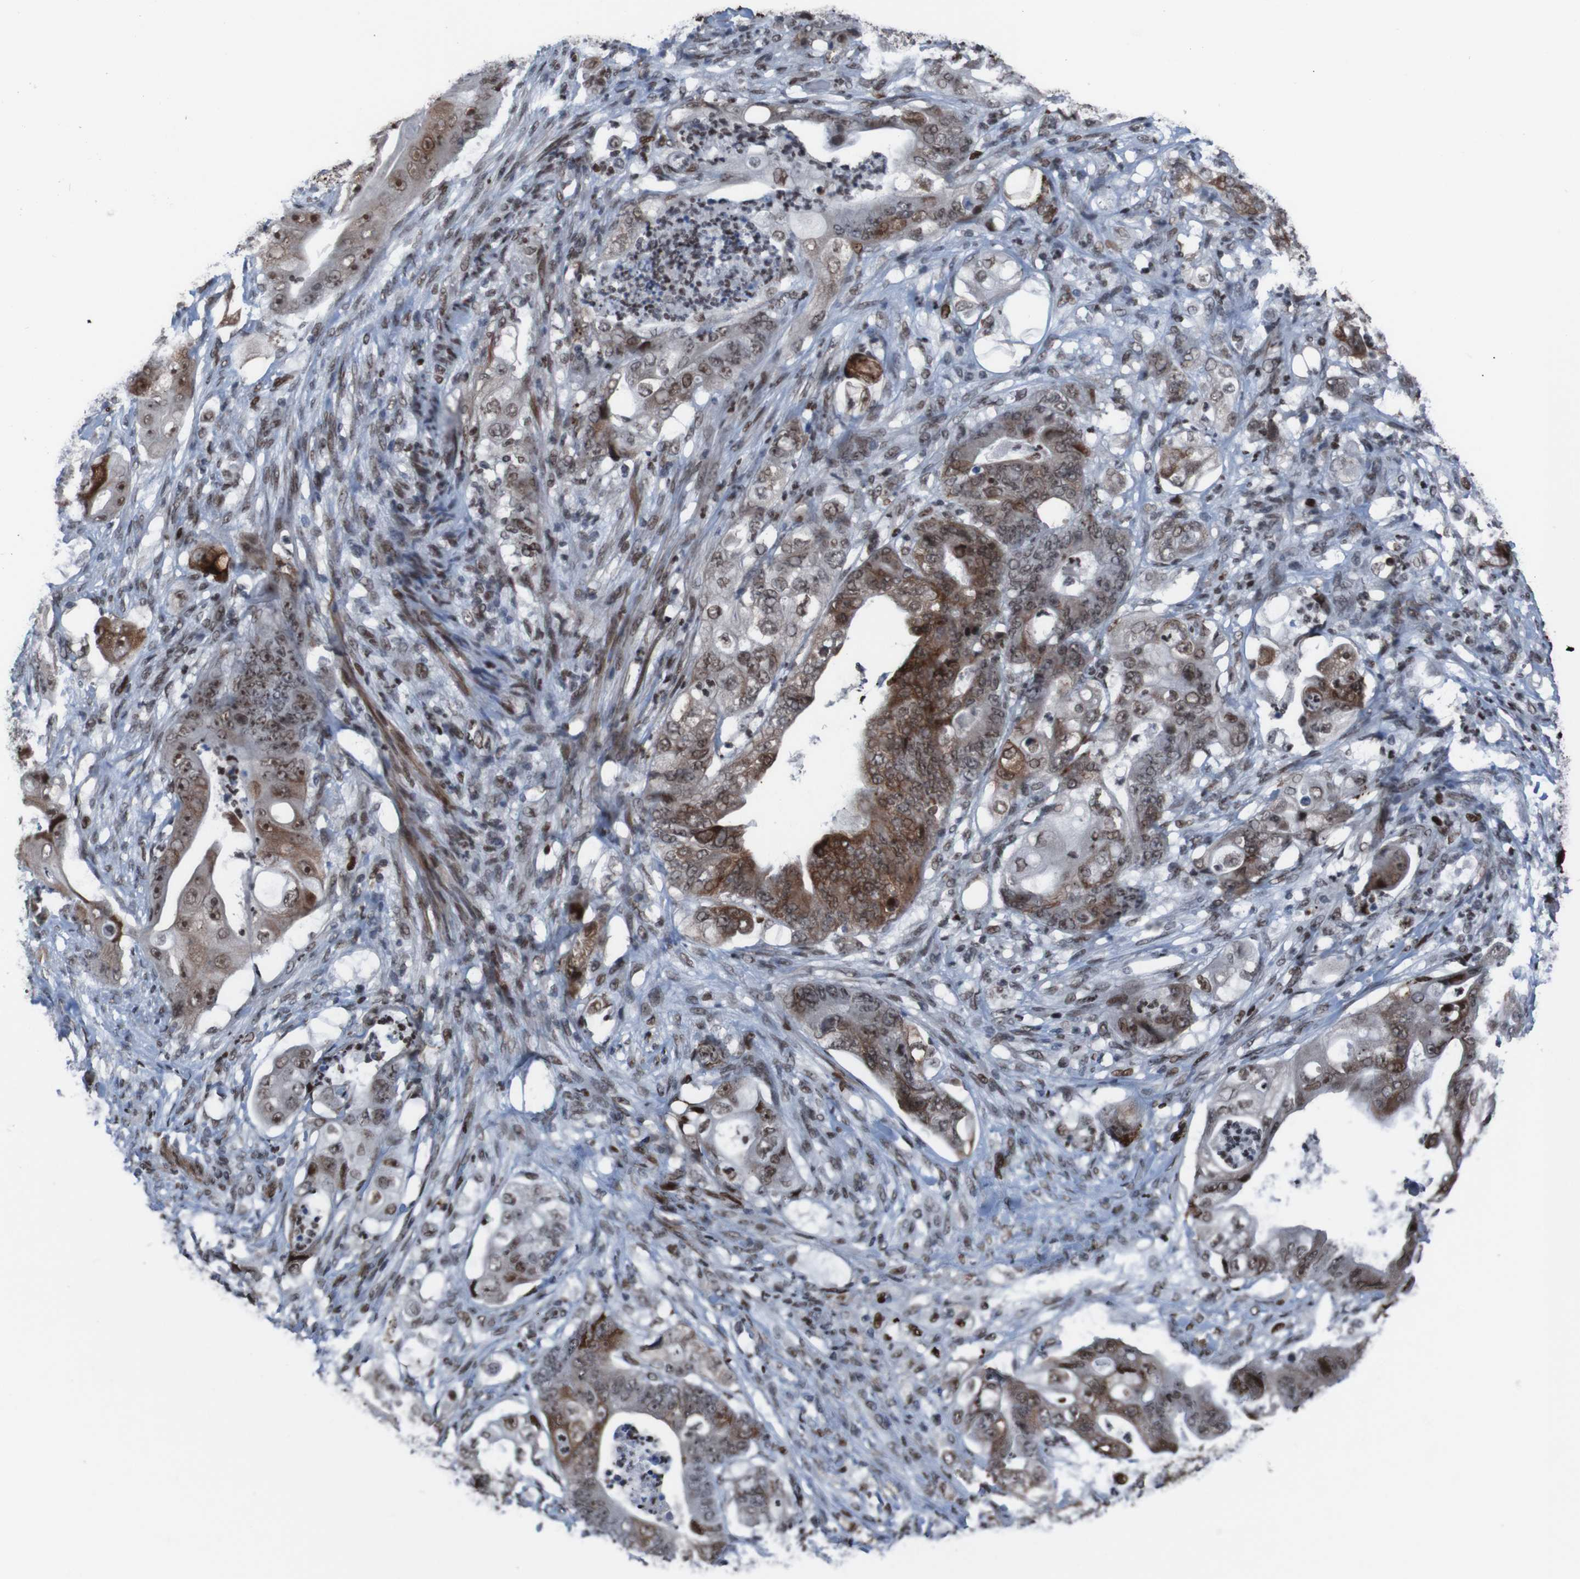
{"staining": {"intensity": "strong", "quantity": ">75%", "location": "cytoplasmic/membranous,nuclear"}, "tissue": "stomach cancer", "cell_type": "Tumor cells", "image_type": "cancer", "snomed": [{"axis": "morphology", "description": "Adenocarcinoma, NOS"}, {"axis": "topography", "description": "Stomach"}], "caption": "Immunohistochemistry (DAB) staining of human stomach adenocarcinoma demonstrates strong cytoplasmic/membranous and nuclear protein positivity in approximately >75% of tumor cells. Using DAB (3,3'-diaminobenzidine) (brown) and hematoxylin (blue) stains, captured at high magnification using brightfield microscopy.", "gene": "PHF2", "patient": {"sex": "female", "age": 73}}